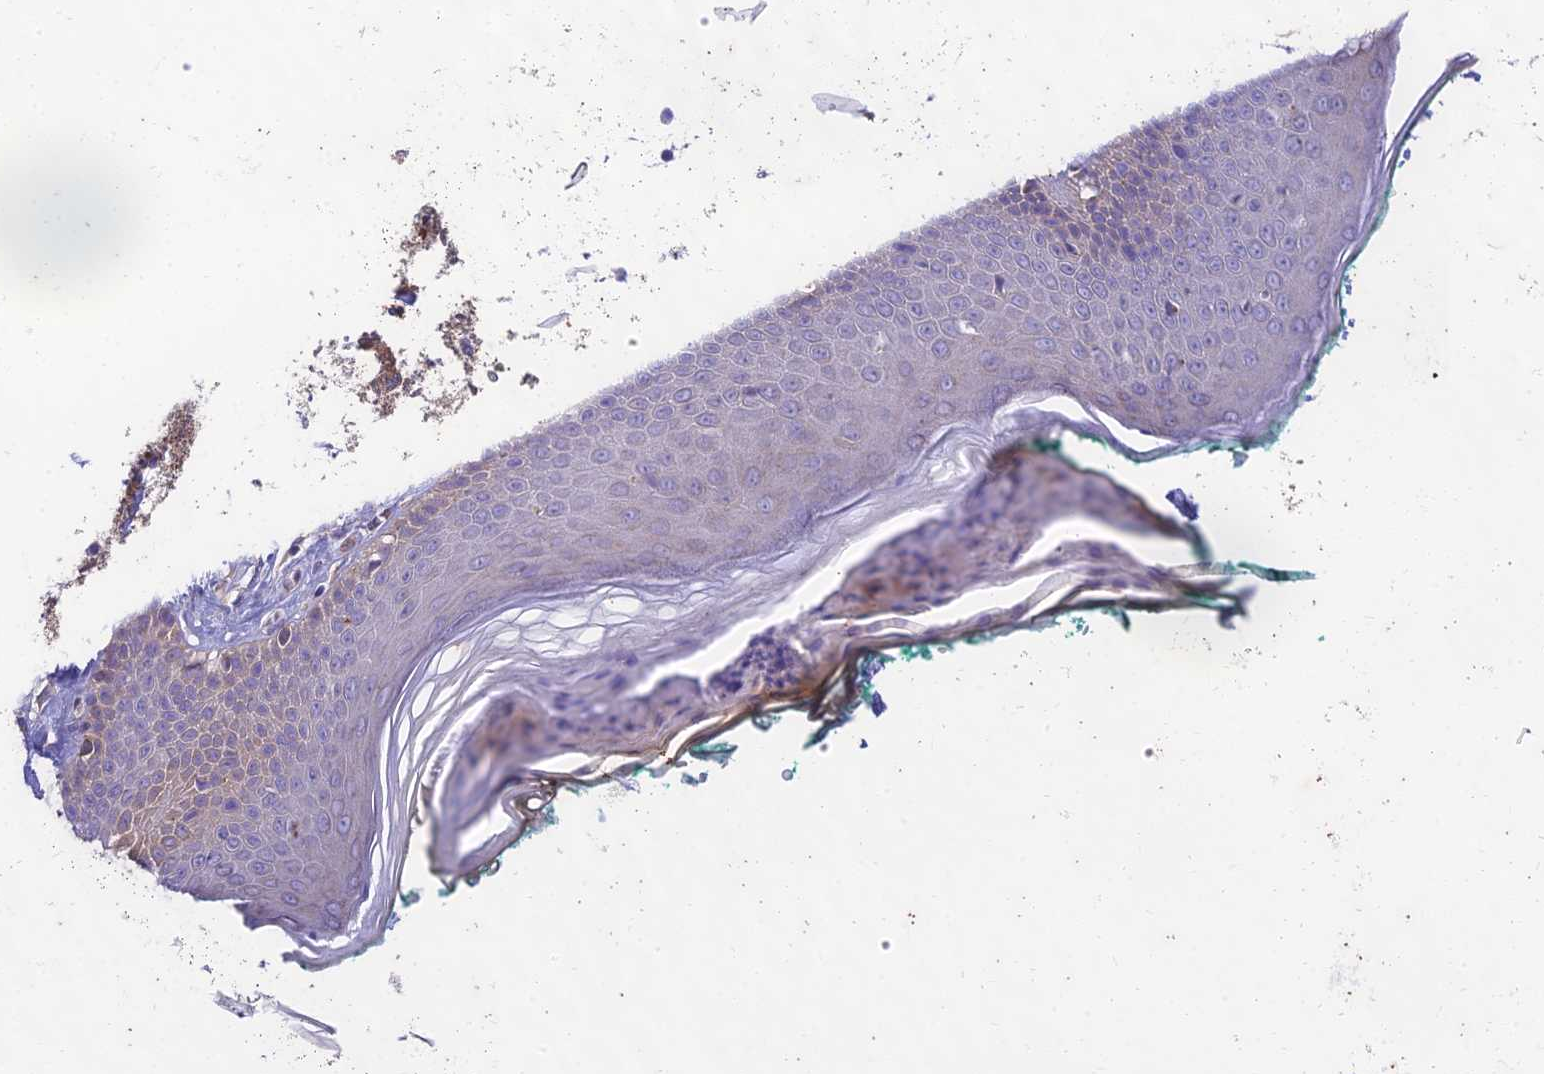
{"staining": {"intensity": "negative", "quantity": "none", "location": "none"}, "tissue": "skin", "cell_type": "Fibroblasts", "image_type": "normal", "snomed": [{"axis": "morphology", "description": "Normal tissue, NOS"}, {"axis": "morphology", "description": "Malignant melanoma, NOS"}, {"axis": "topography", "description": "Skin"}], "caption": "Immunohistochemistry photomicrograph of benign human skin stained for a protein (brown), which shows no positivity in fibroblasts. Nuclei are stained in blue.", "gene": "PTCD2", "patient": {"sex": "male", "age": 62}}